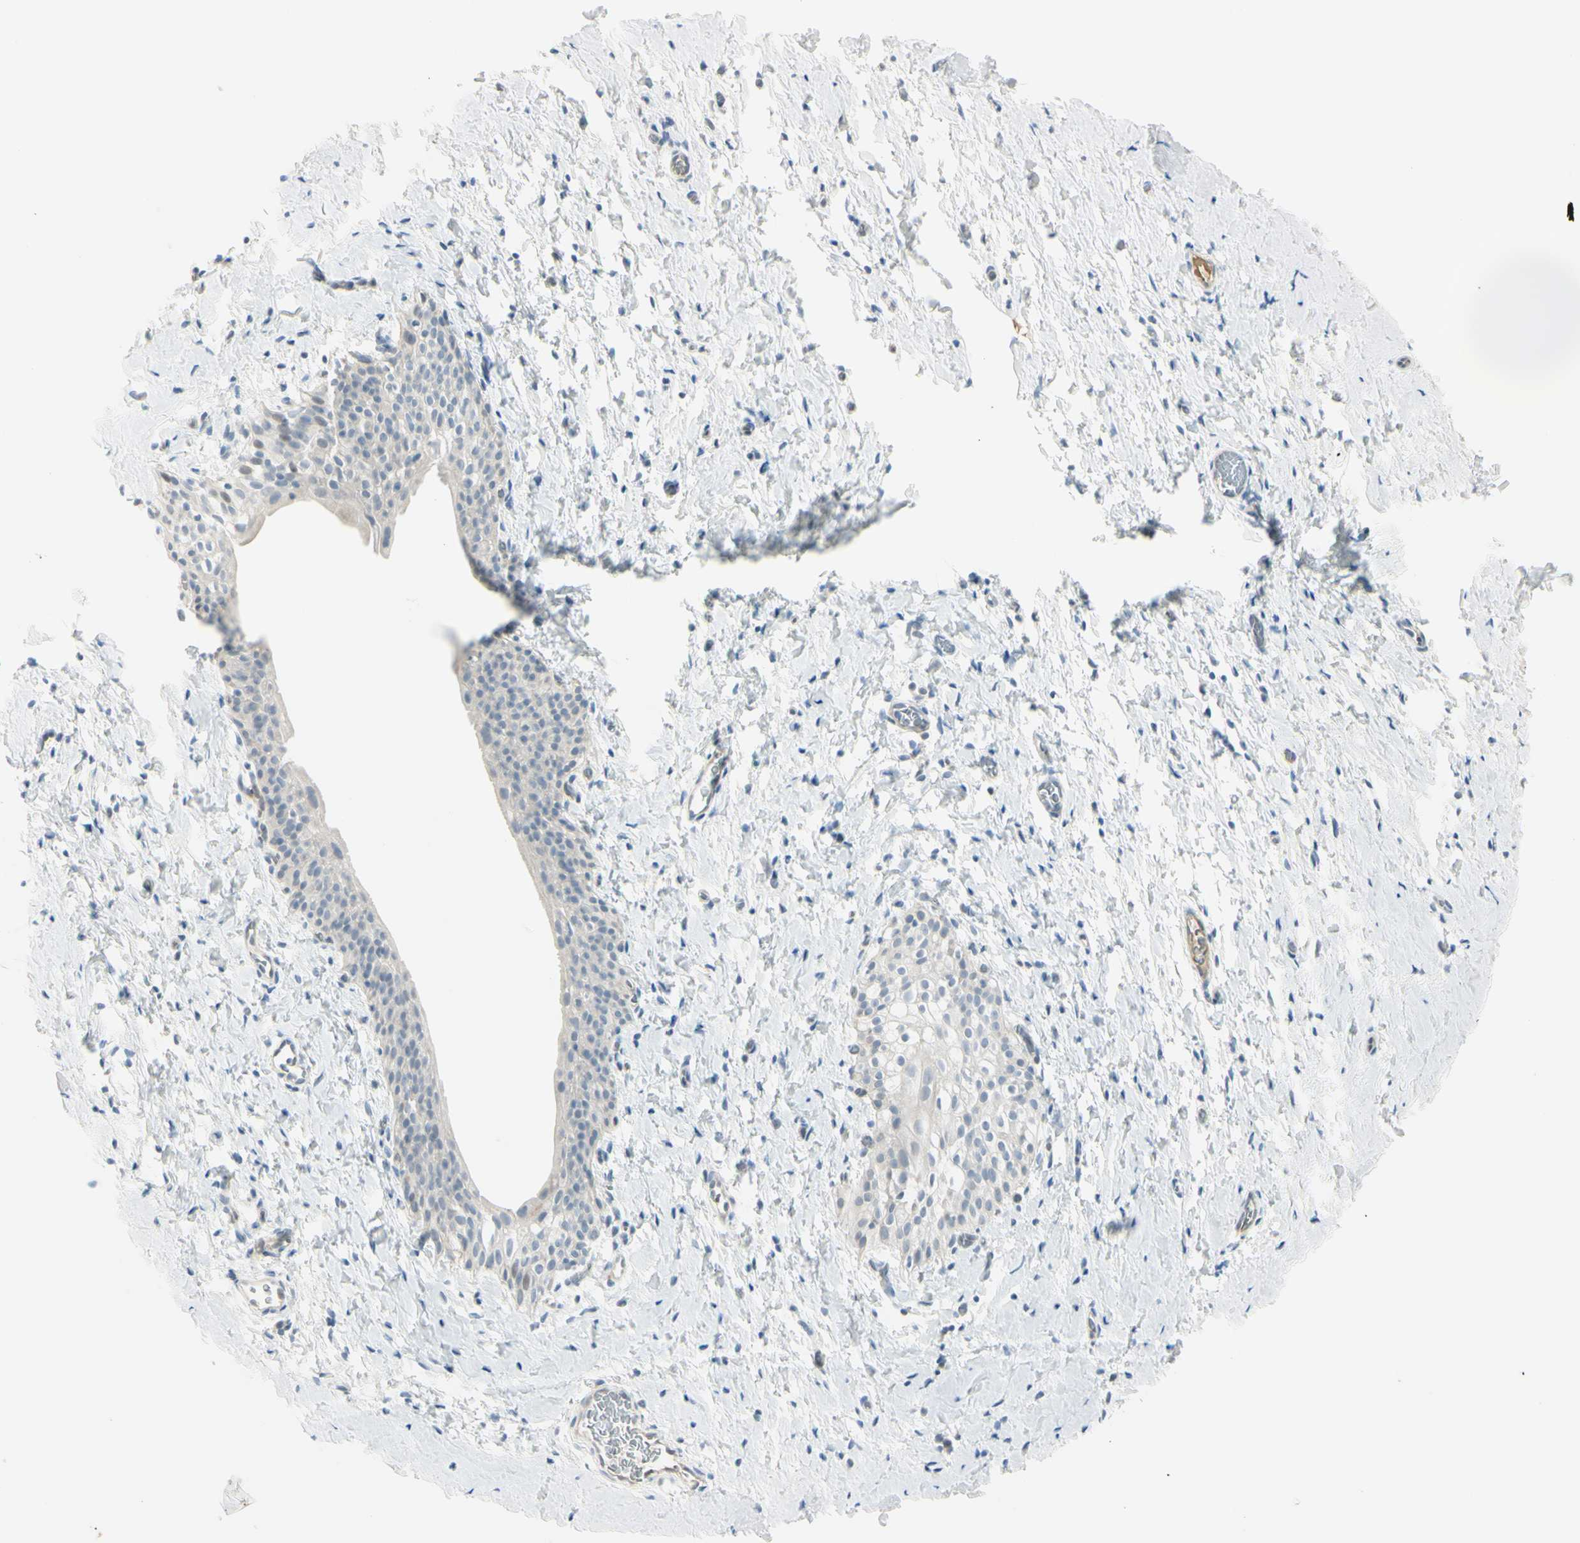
{"staining": {"intensity": "negative", "quantity": "none", "location": "none"}, "tissue": "smooth muscle", "cell_type": "Smooth muscle cells", "image_type": "normal", "snomed": [{"axis": "morphology", "description": "Normal tissue, NOS"}, {"axis": "topography", "description": "Smooth muscle"}], "caption": "Photomicrograph shows no protein expression in smooth muscle cells of benign smooth muscle.", "gene": "ASB9", "patient": {"sex": "male", "age": 16}}